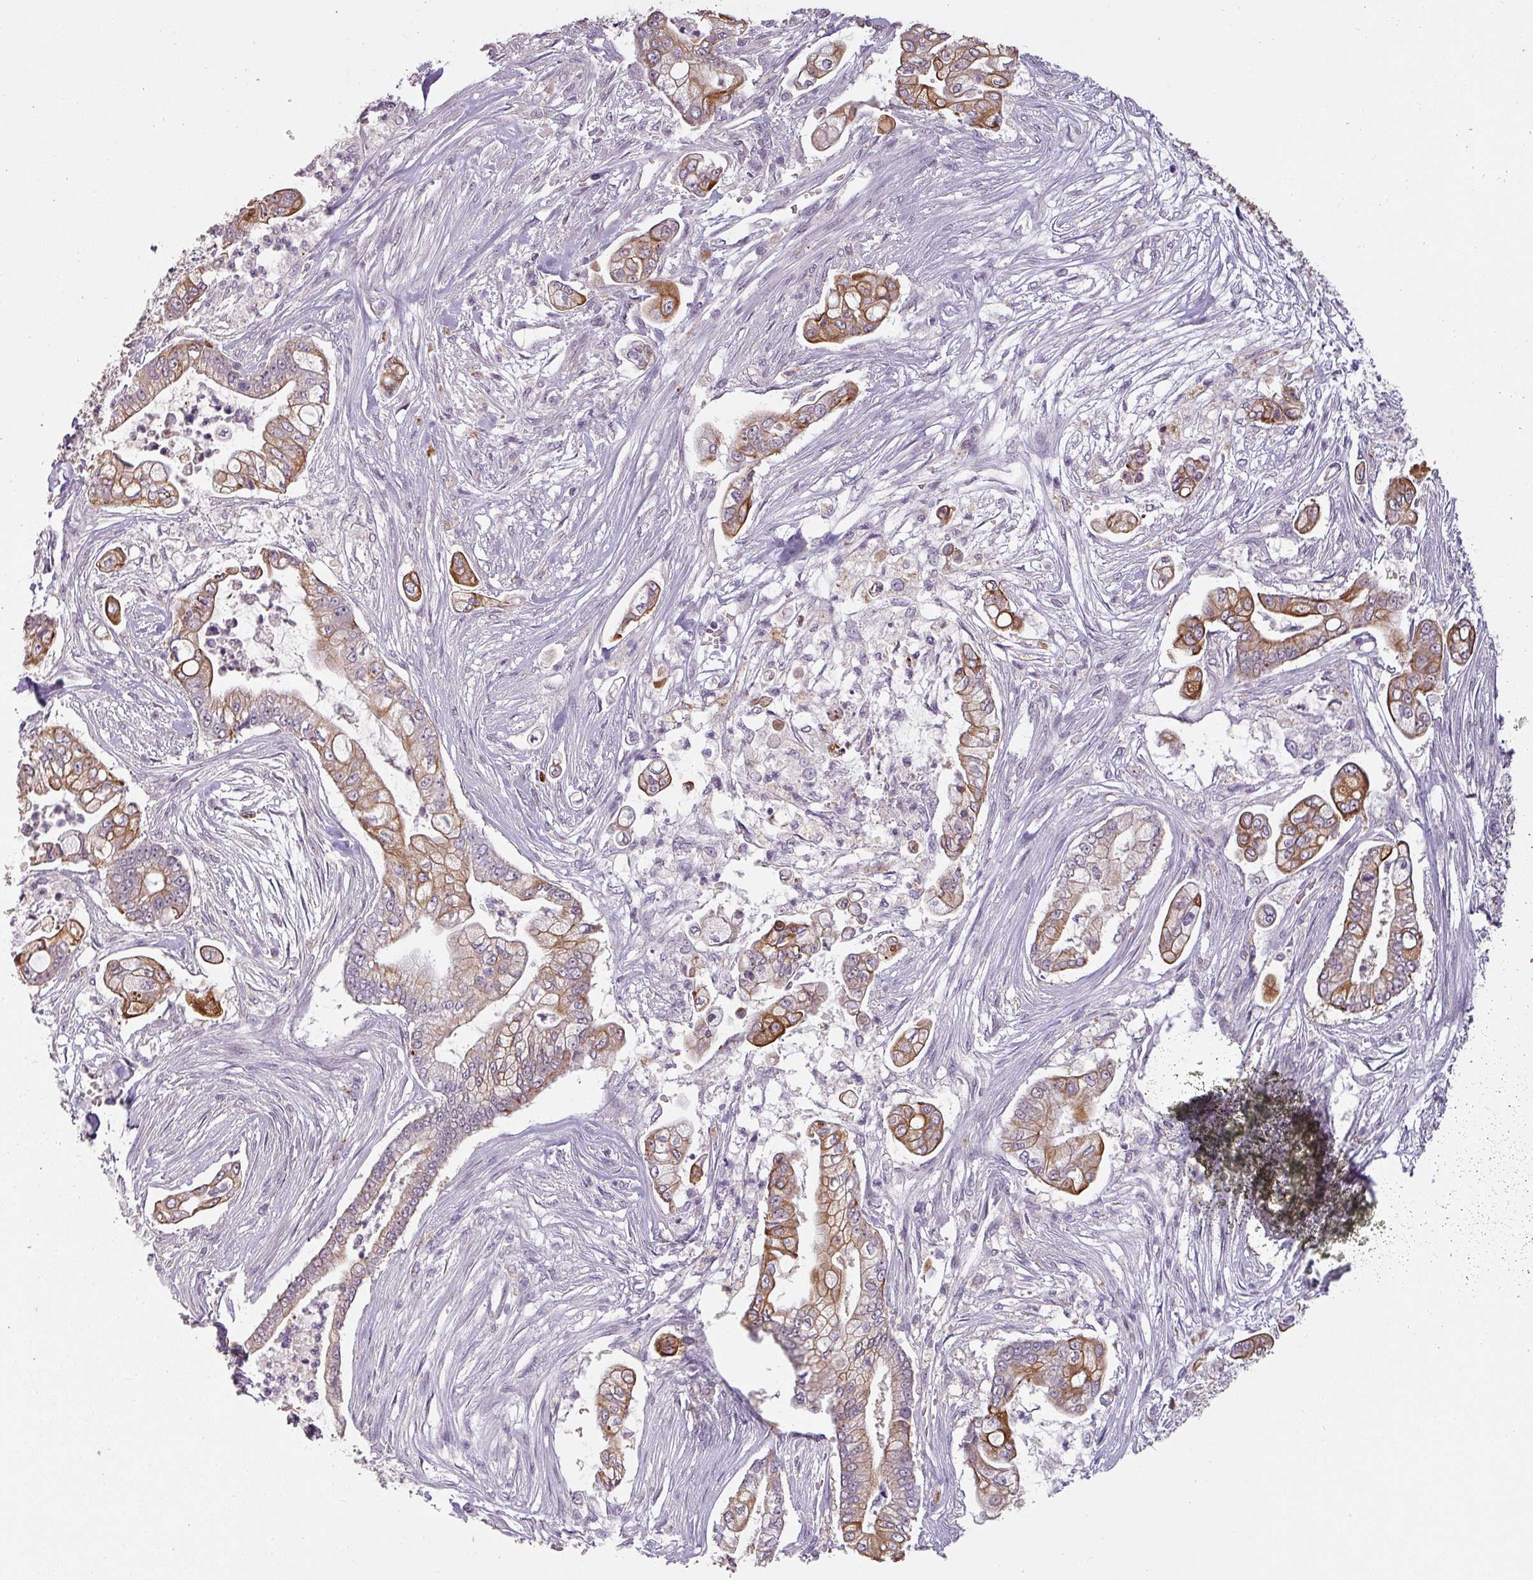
{"staining": {"intensity": "strong", "quantity": ">75%", "location": "cytoplasmic/membranous"}, "tissue": "pancreatic cancer", "cell_type": "Tumor cells", "image_type": "cancer", "snomed": [{"axis": "morphology", "description": "Adenocarcinoma, NOS"}, {"axis": "topography", "description": "Pancreas"}], "caption": "A brown stain labels strong cytoplasmic/membranous positivity of a protein in pancreatic cancer tumor cells. (brown staining indicates protein expression, while blue staining denotes nuclei).", "gene": "LYPLA1", "patient": {"sex": "female", "age": 69}}